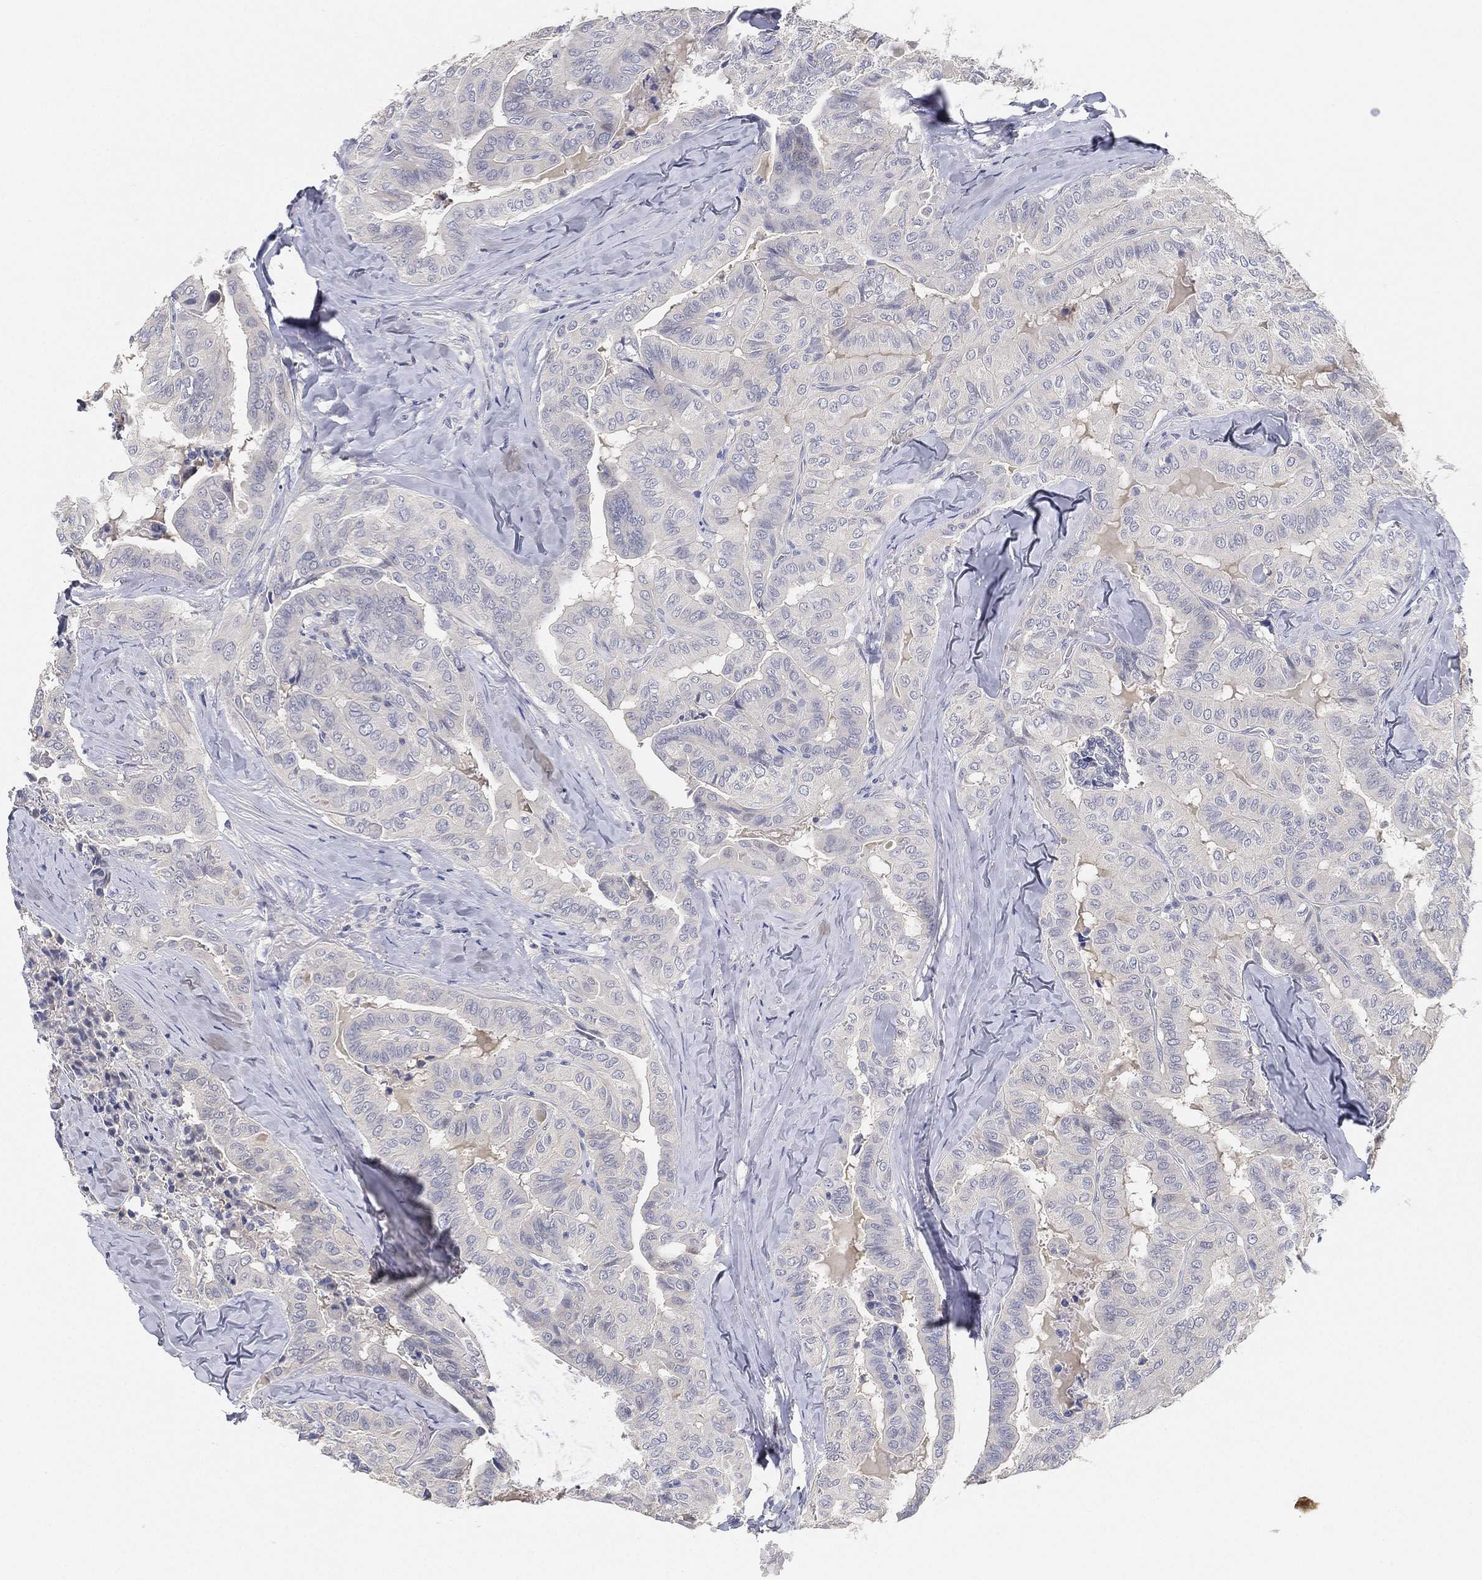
{"staining": {"intensity": "negative", "quantity": "none", "location": "none"}, "tissue": "thyroid cancer", "cell_type": "Tumor cells", "image_type": "cancer", "snomed": [{"axis": "morphology", "description": "Papillary adenocarcinoma, NOS"}, {"axis": "topography", "description": "Thyroid gland"}], "caption": "This is an IHC photomicrograph of human thyroid papillary adenocarcinoma. There is no positivity in tumor cells.", "gene": "GPR61", "patient": {"sex": "female", "age": 68}}